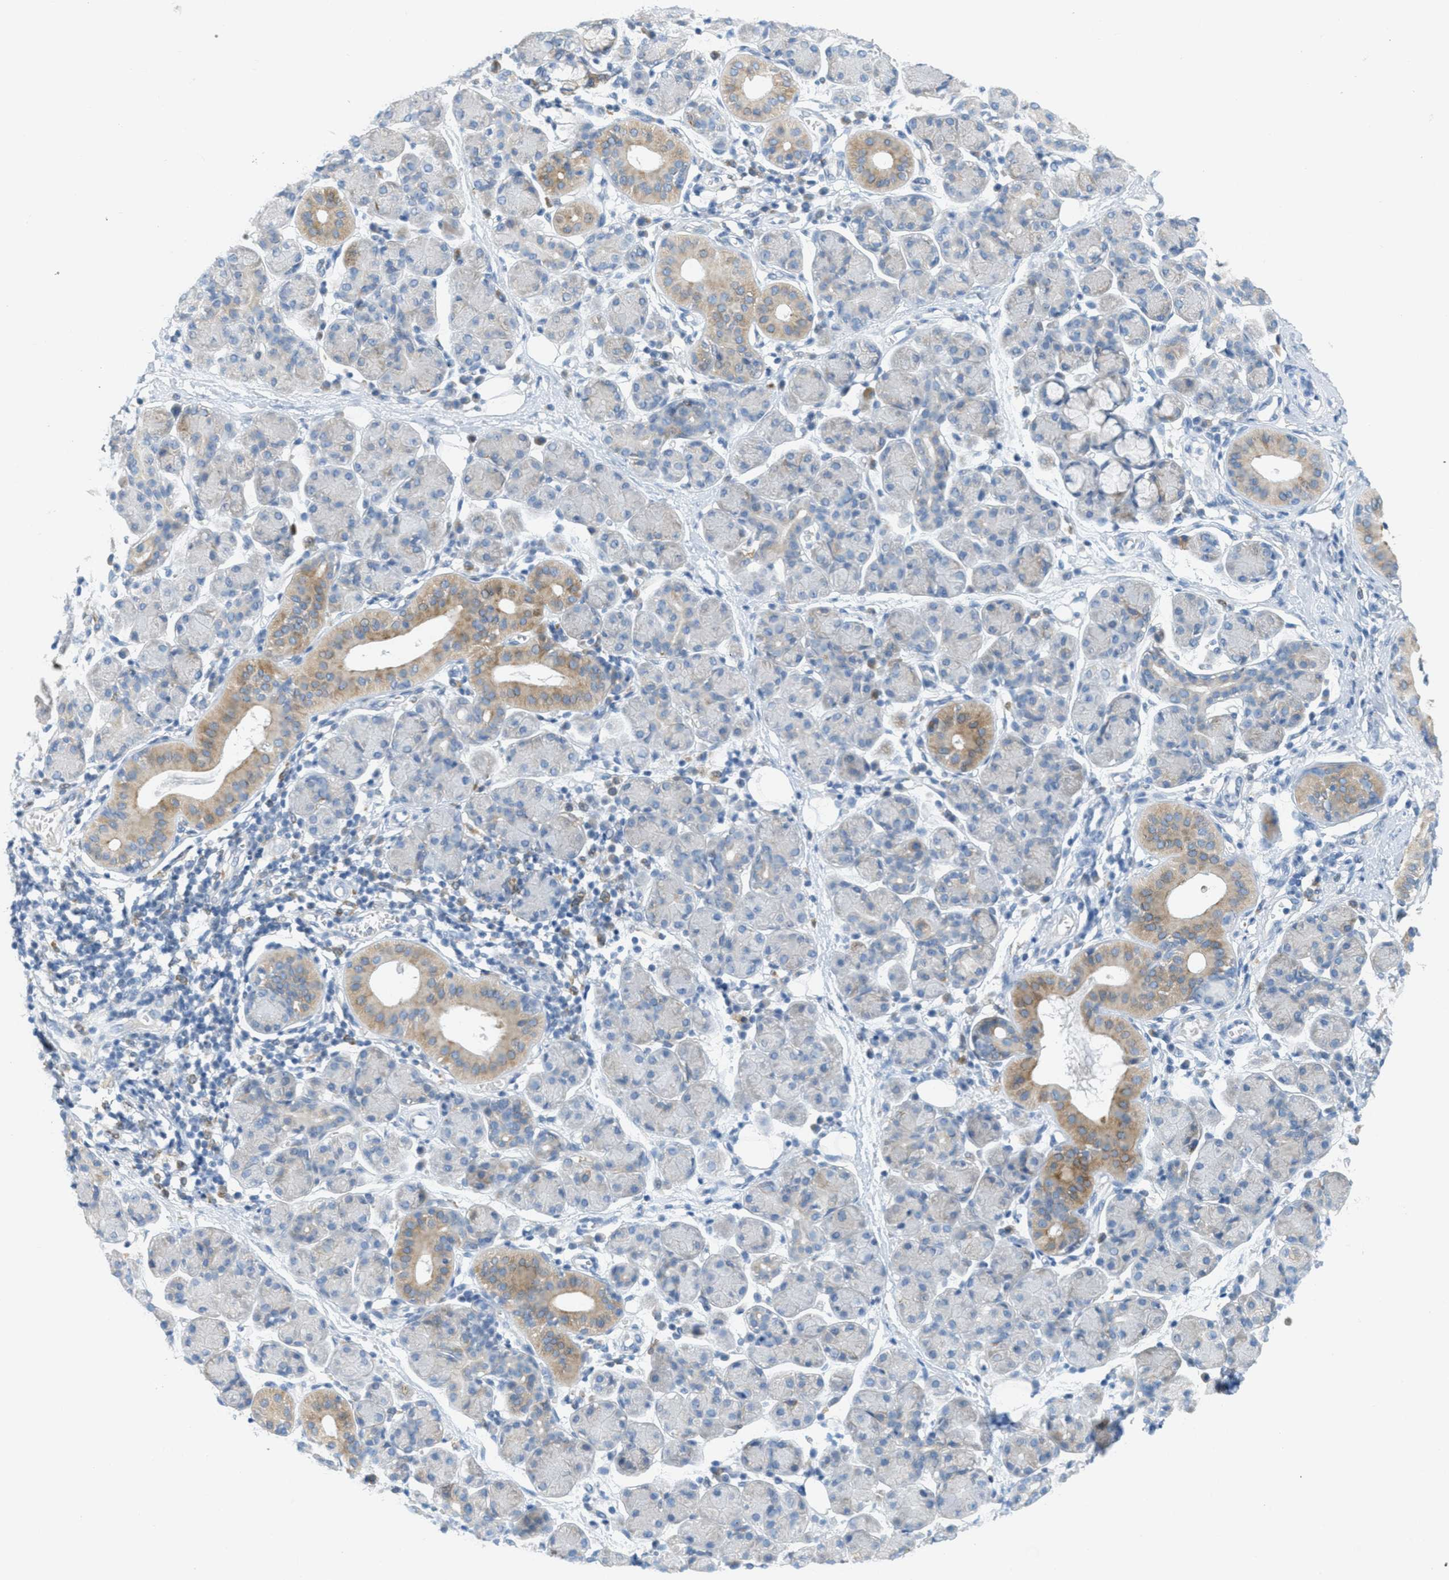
{"staining": {"intensity": "weak", "quantity": "<25%", "location": "cytoplasmic/membranous"}, "tissue": "salivary gland", "cell_type": "Glandular cells", "image_type": "normal", "snomed": [{"axis": "morphology", "description": "Normal tissue, NOS"}, {"axis": "morphology", "description": "Inflammation, NOS"}, {"axis": "topography", "description": "Lymph node"}, {"axis": "topography", "description": "Salivary gland"}], "caption": "IHC micrograph of benign human salivary gland stained for a protein (brown), which displays no expression in glandular cells.", "gene": "TEX264", "patient": {"sex": "male", "age": 3}}